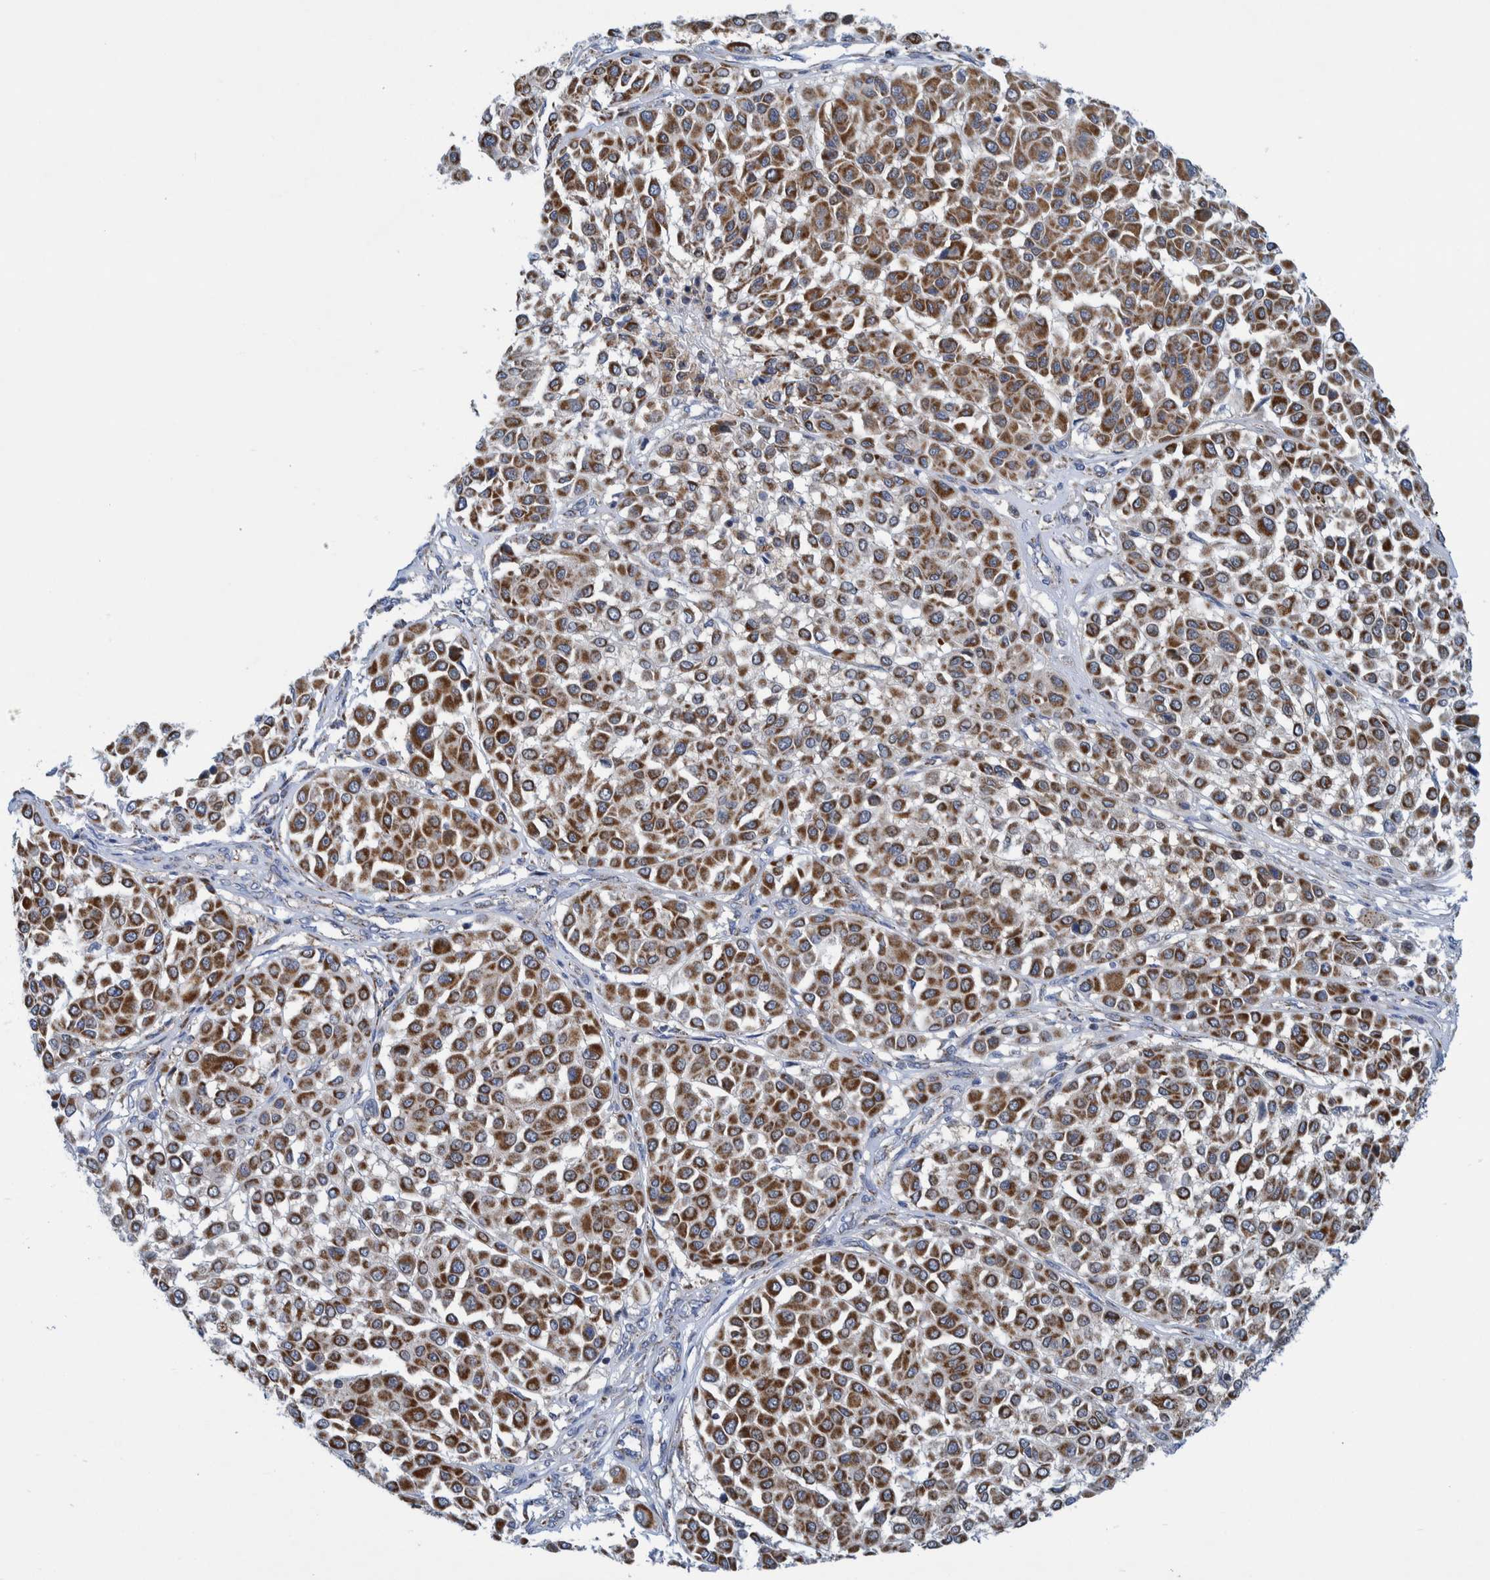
{"staining": {"intensity": "strong", "quantity": ">75%", "location": "cytoplasmic/membranous"}, "tissue": "melanoma", "cell_type": "Tumor cells", "image_type": "cancer", "snomed": [{"axis": "morphology", "description": "Malignant melanoma, Metastatic site"}, {"axis": "topography", "description": "Soft tissue"}], "caption": "Protein expression analysis of melanoma exhibits strong cytoplasmic/membranous positivity in about >75% of tumor cells. The staining was performed using DAB to visualize the protein expression in brown, while the nuclei were stained in blue with hematoxylin (Magnification: 20x).", "gene": "MRPS7", "patient": {"sex": "male", "age": 41}}